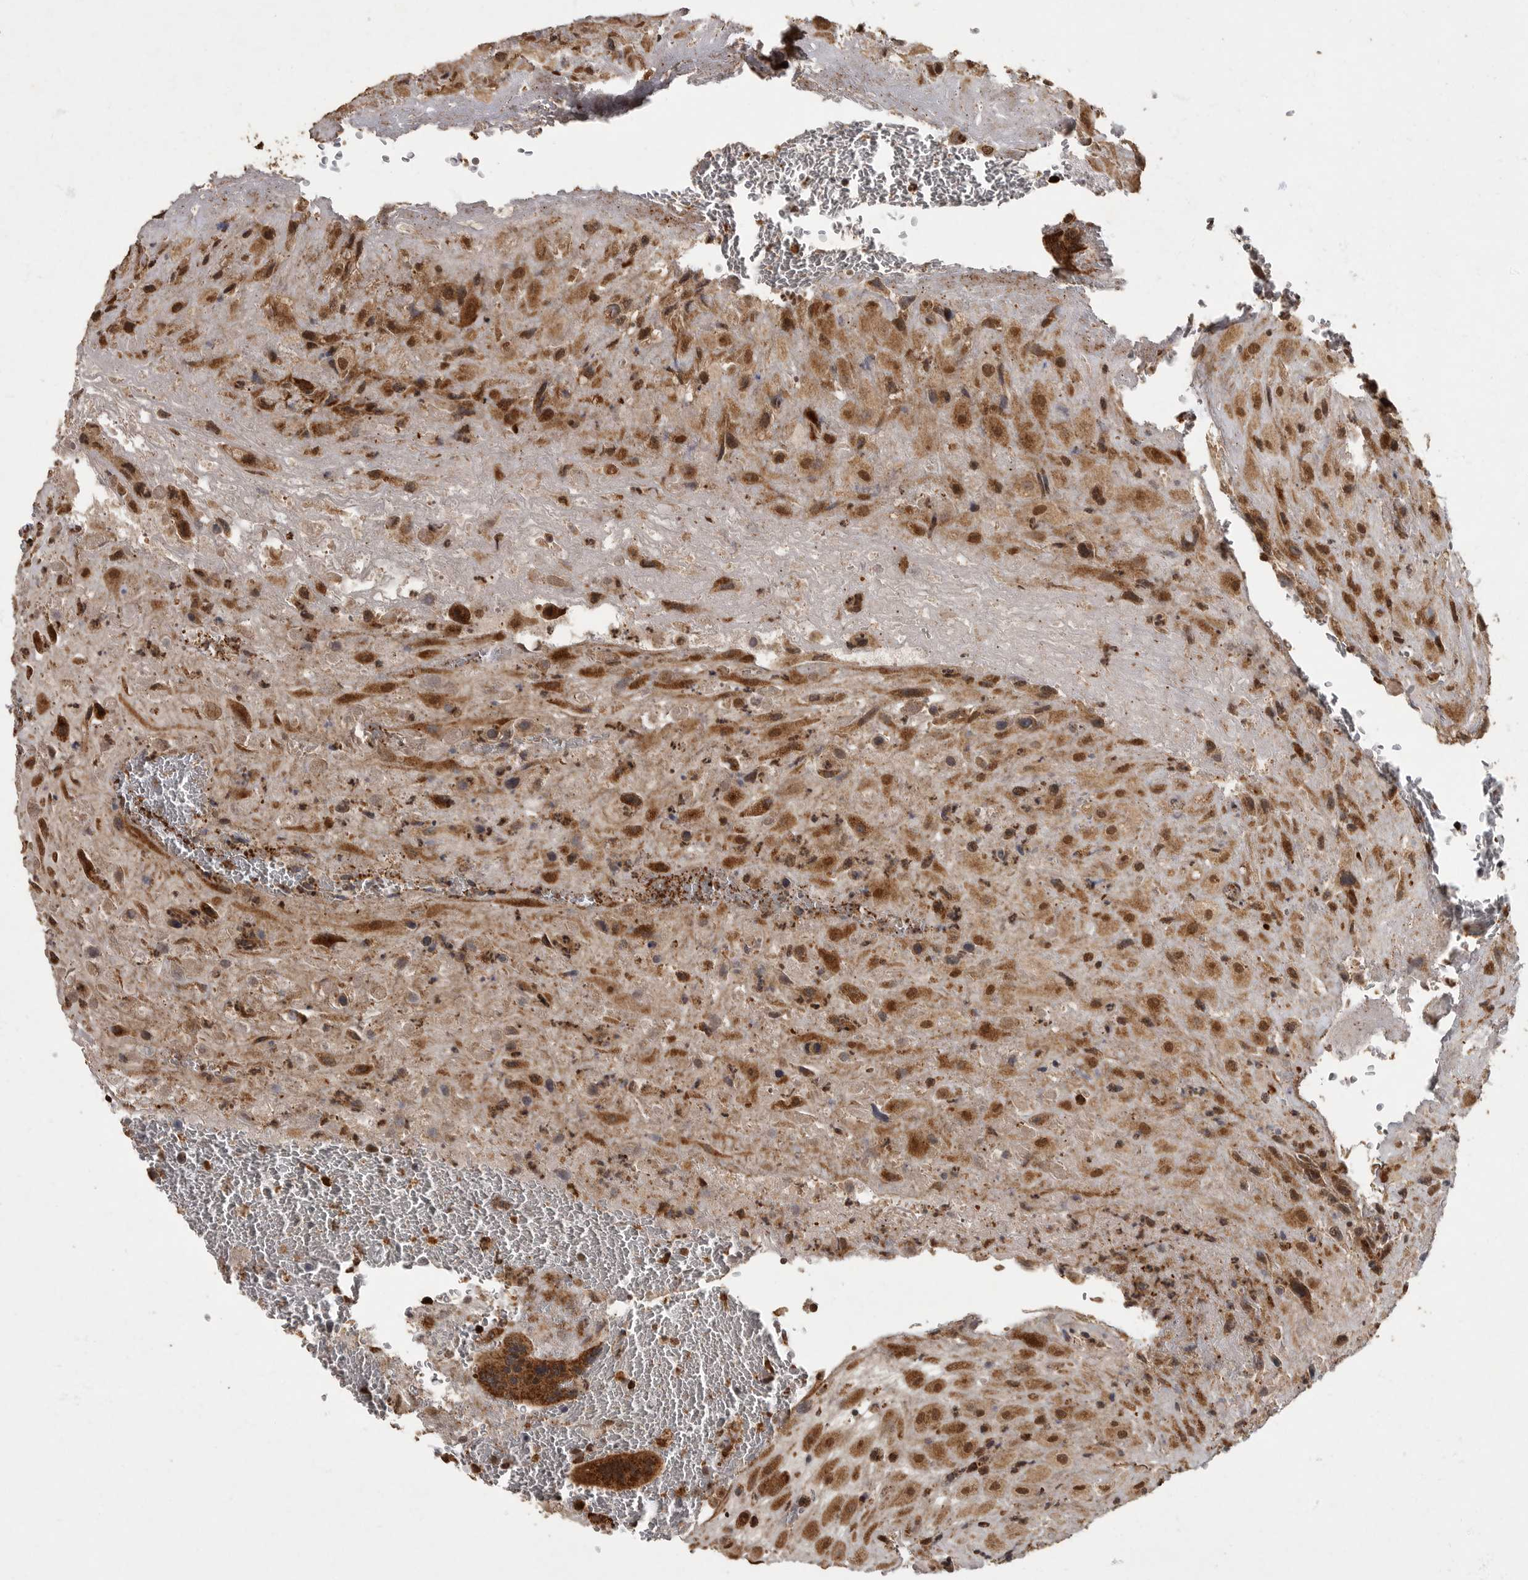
{"staining": {"intensity": "moderate", "quantity": ">75%", "location": "cytoplasmic/membranous,nuclear"}, "tissue": "placenta", "cell_type": "Decidual cells", "image_type": "normal", "snomed": [{"axis": "morphology", "description": "Normal tissue, NOS"}, {"axis": "topography", "description": "Placenta"}], "caption": "DAB (3,3'-diaminobenzidine) immunohistochemical staining of unremarkable placenta shows moderate cytoplasmic/membranous,nuclear protein positivity in about >75% of decidual cells. (IHC, brightfield microscopy, high magnification).", "gene": "MAFG", "patient": {"sex": "female", "age": 35}}